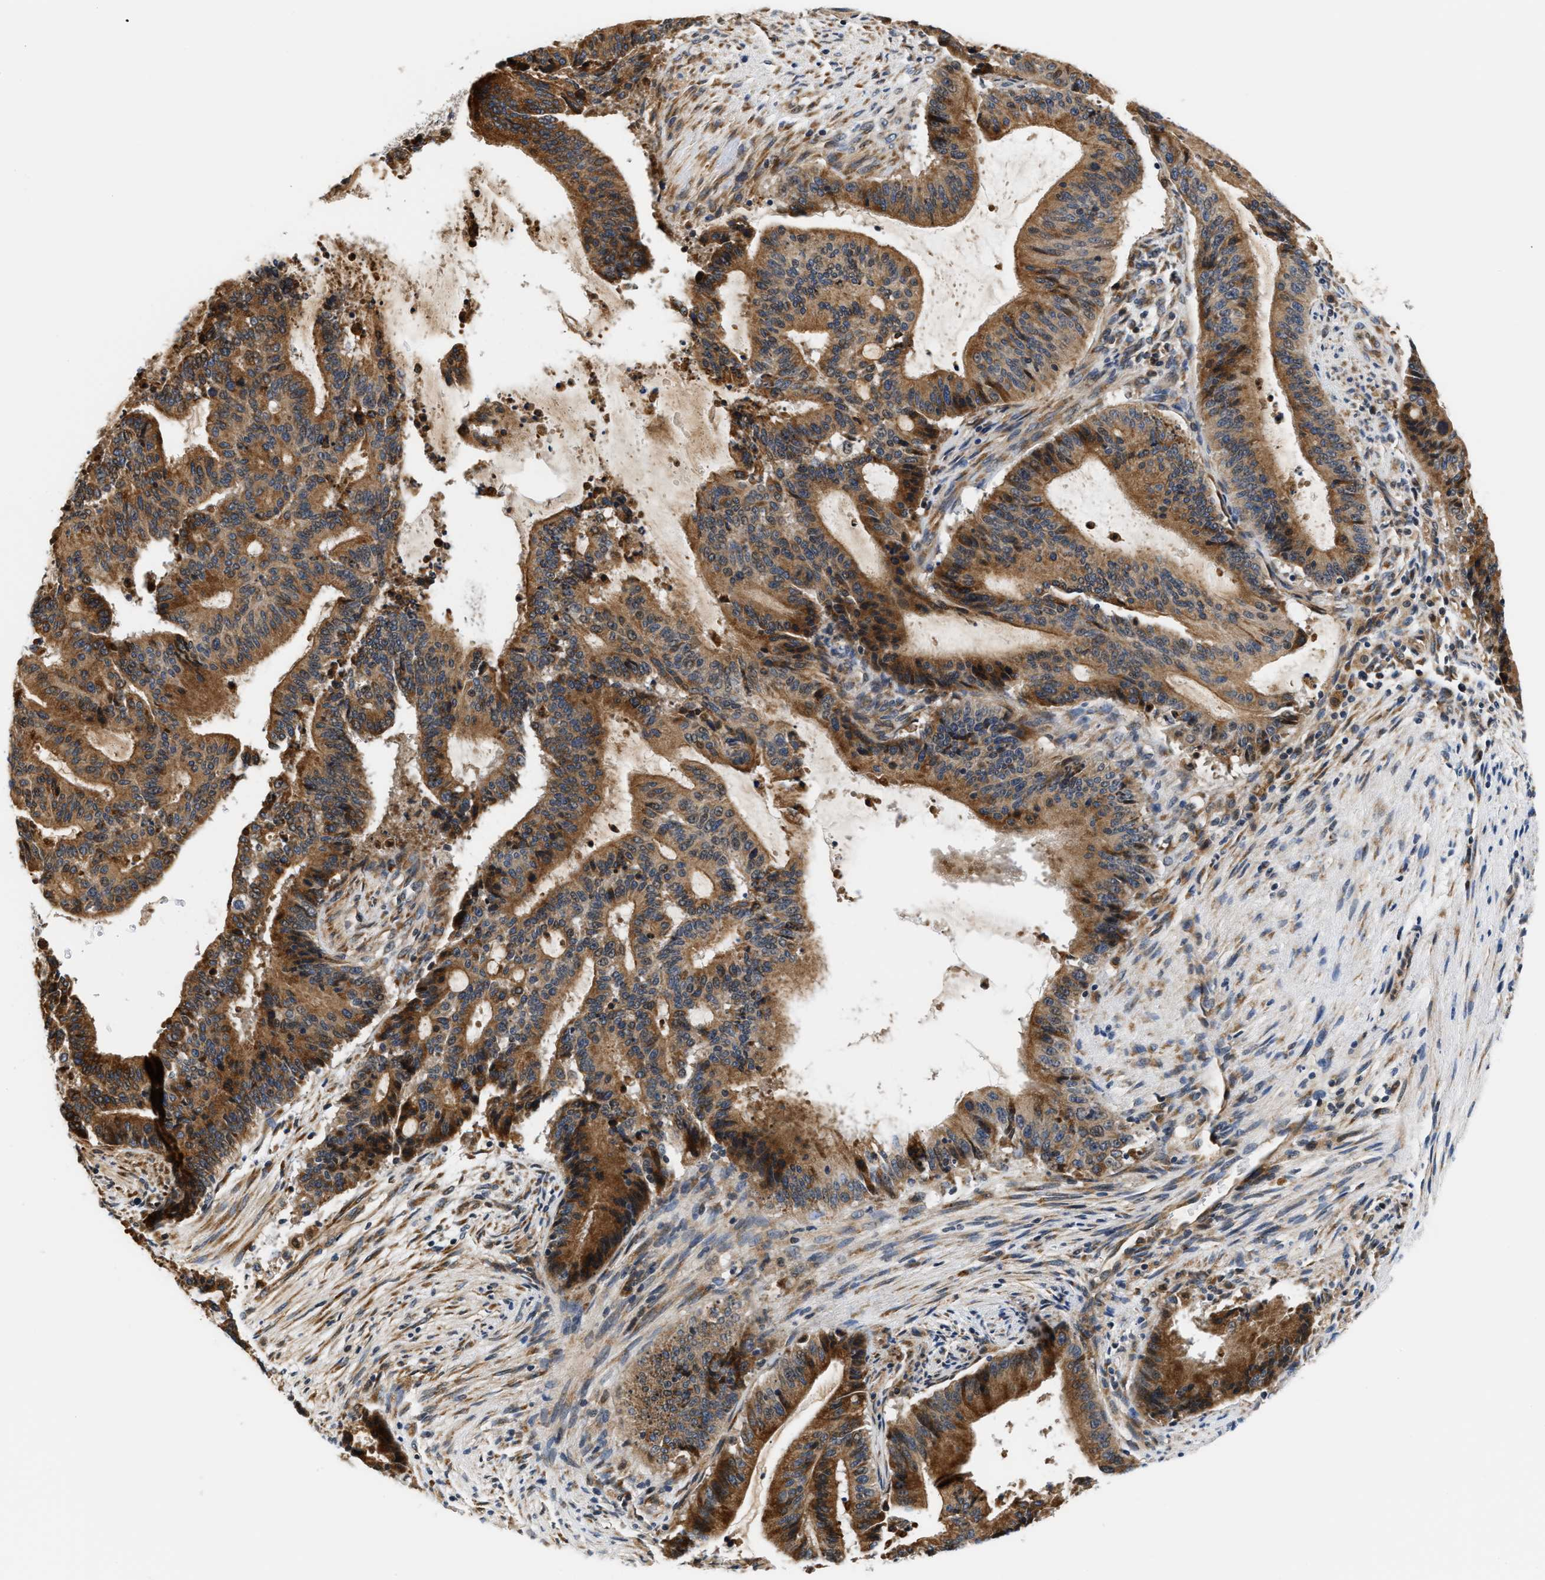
{"staining": {"intensity": "strong", "quantity": ">75%", "location": "cytoplasmic/membranous"}, "tissue": "liver cancer", "cell_type": "Tumor cells", "image_type": "cancer", "snomed": [{"axis": "morphology", "description": "Cholangiocarcinoma"}, {"axis": "topography", "description": "Liver"}], "caption": "Strong cytoplasmic/membranous staining for a protein is identified in about >75% of tumor cells of liver cholangiocarcinoma using IHC.", "gene": "TNIP2", "patient": {"sex": "female", "age": 73}}